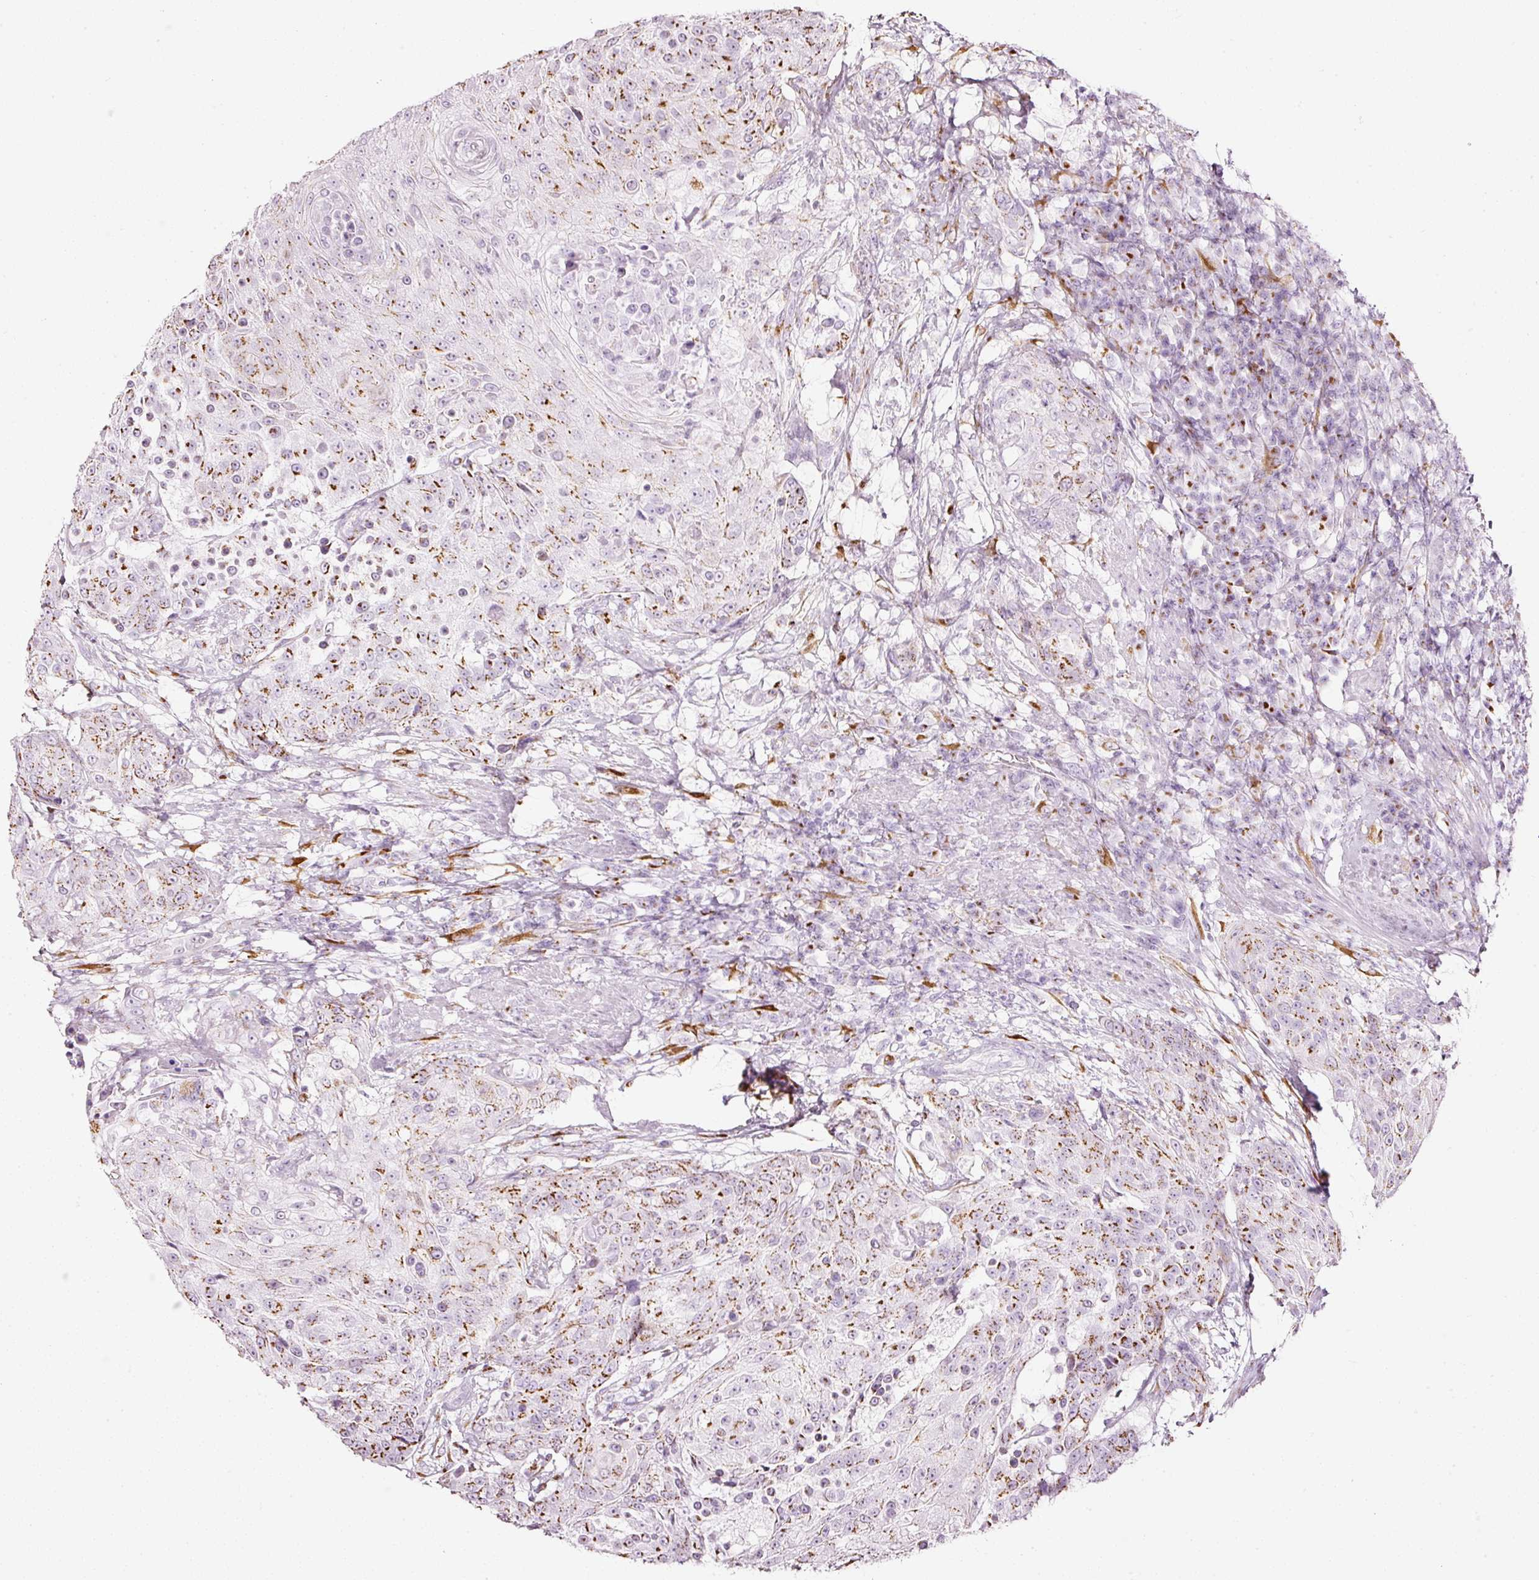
{"staining": {"intensity": "moderate", "quantity": ">75%", "location": "cytoplasmic/membranous"}, "tissue": "urothelial cancer", "cell_type": "Tumor cells", "image_type": "cancer", "snomed": [{"axis": "morphology", "description": "Urothelial carcinoma, High grade"}, {"axis": "topography", "description": "Urinary bladder"}], "caption": "Brown immunohistochemical staining in human urothelial cancer exhibits moderate cytoplasmic/membranous staining in about >75% of tumor cells.", "gene": "SDF4", "patient": {"sex": "female", "age": 63}}